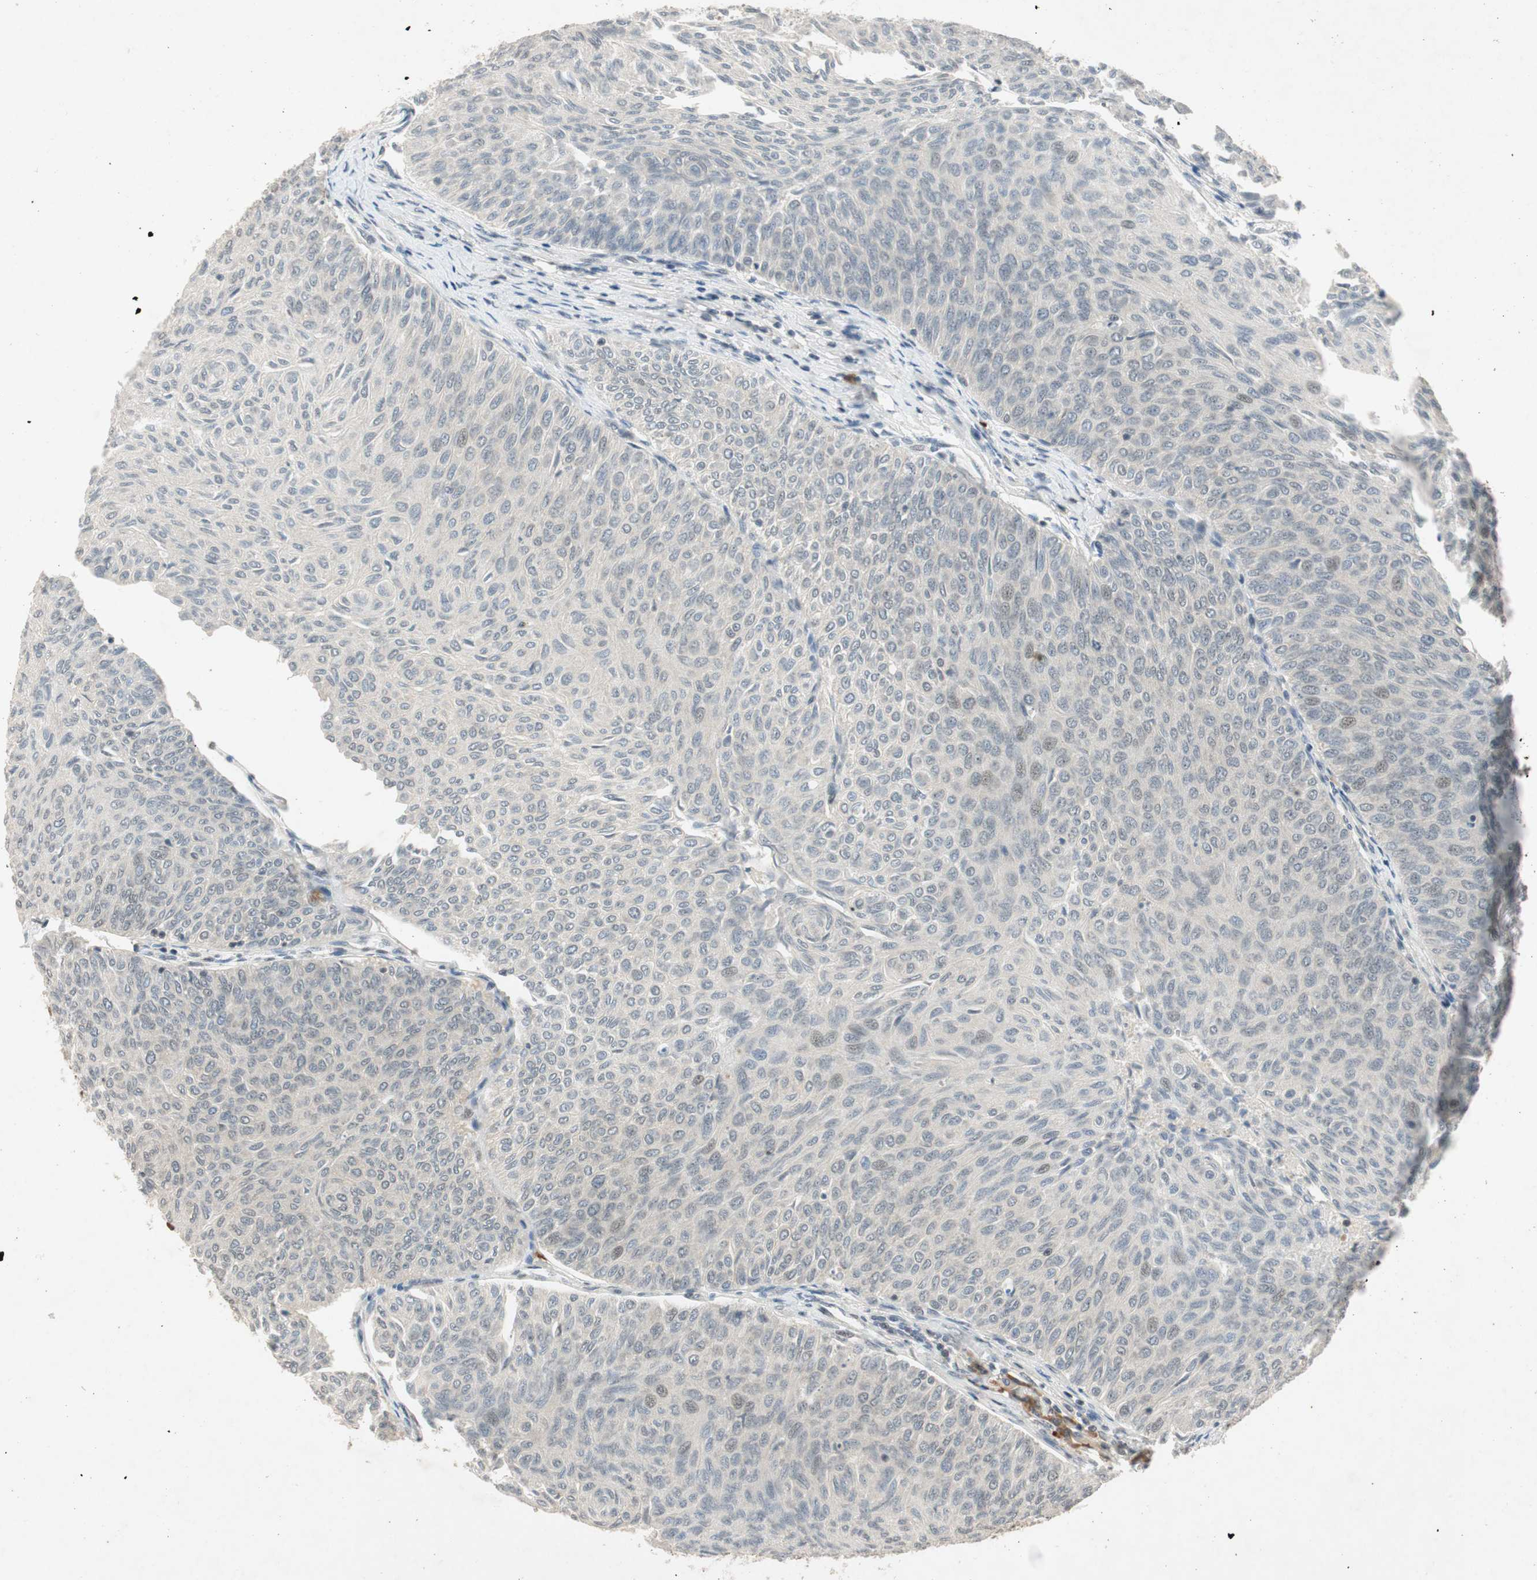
{"staining": {"intensity": "negative", "quantity": "none", "location": "none"}, "tissue": "urothelial cancer", "cell_type": "Tumor cells", "image_type": "cancer", "snomed": [{"axis": "morphology", "description": "Urothelial carcinoma, Low grade"}, {"axis": "topography", "description": "Urinary bladder"}], "caption": "Immunohistochemistry of human urothelial cancer reveals no staining in tumor cells.", "gene": "NCBP3", "patient": {"sex": "male", "age": 78}}